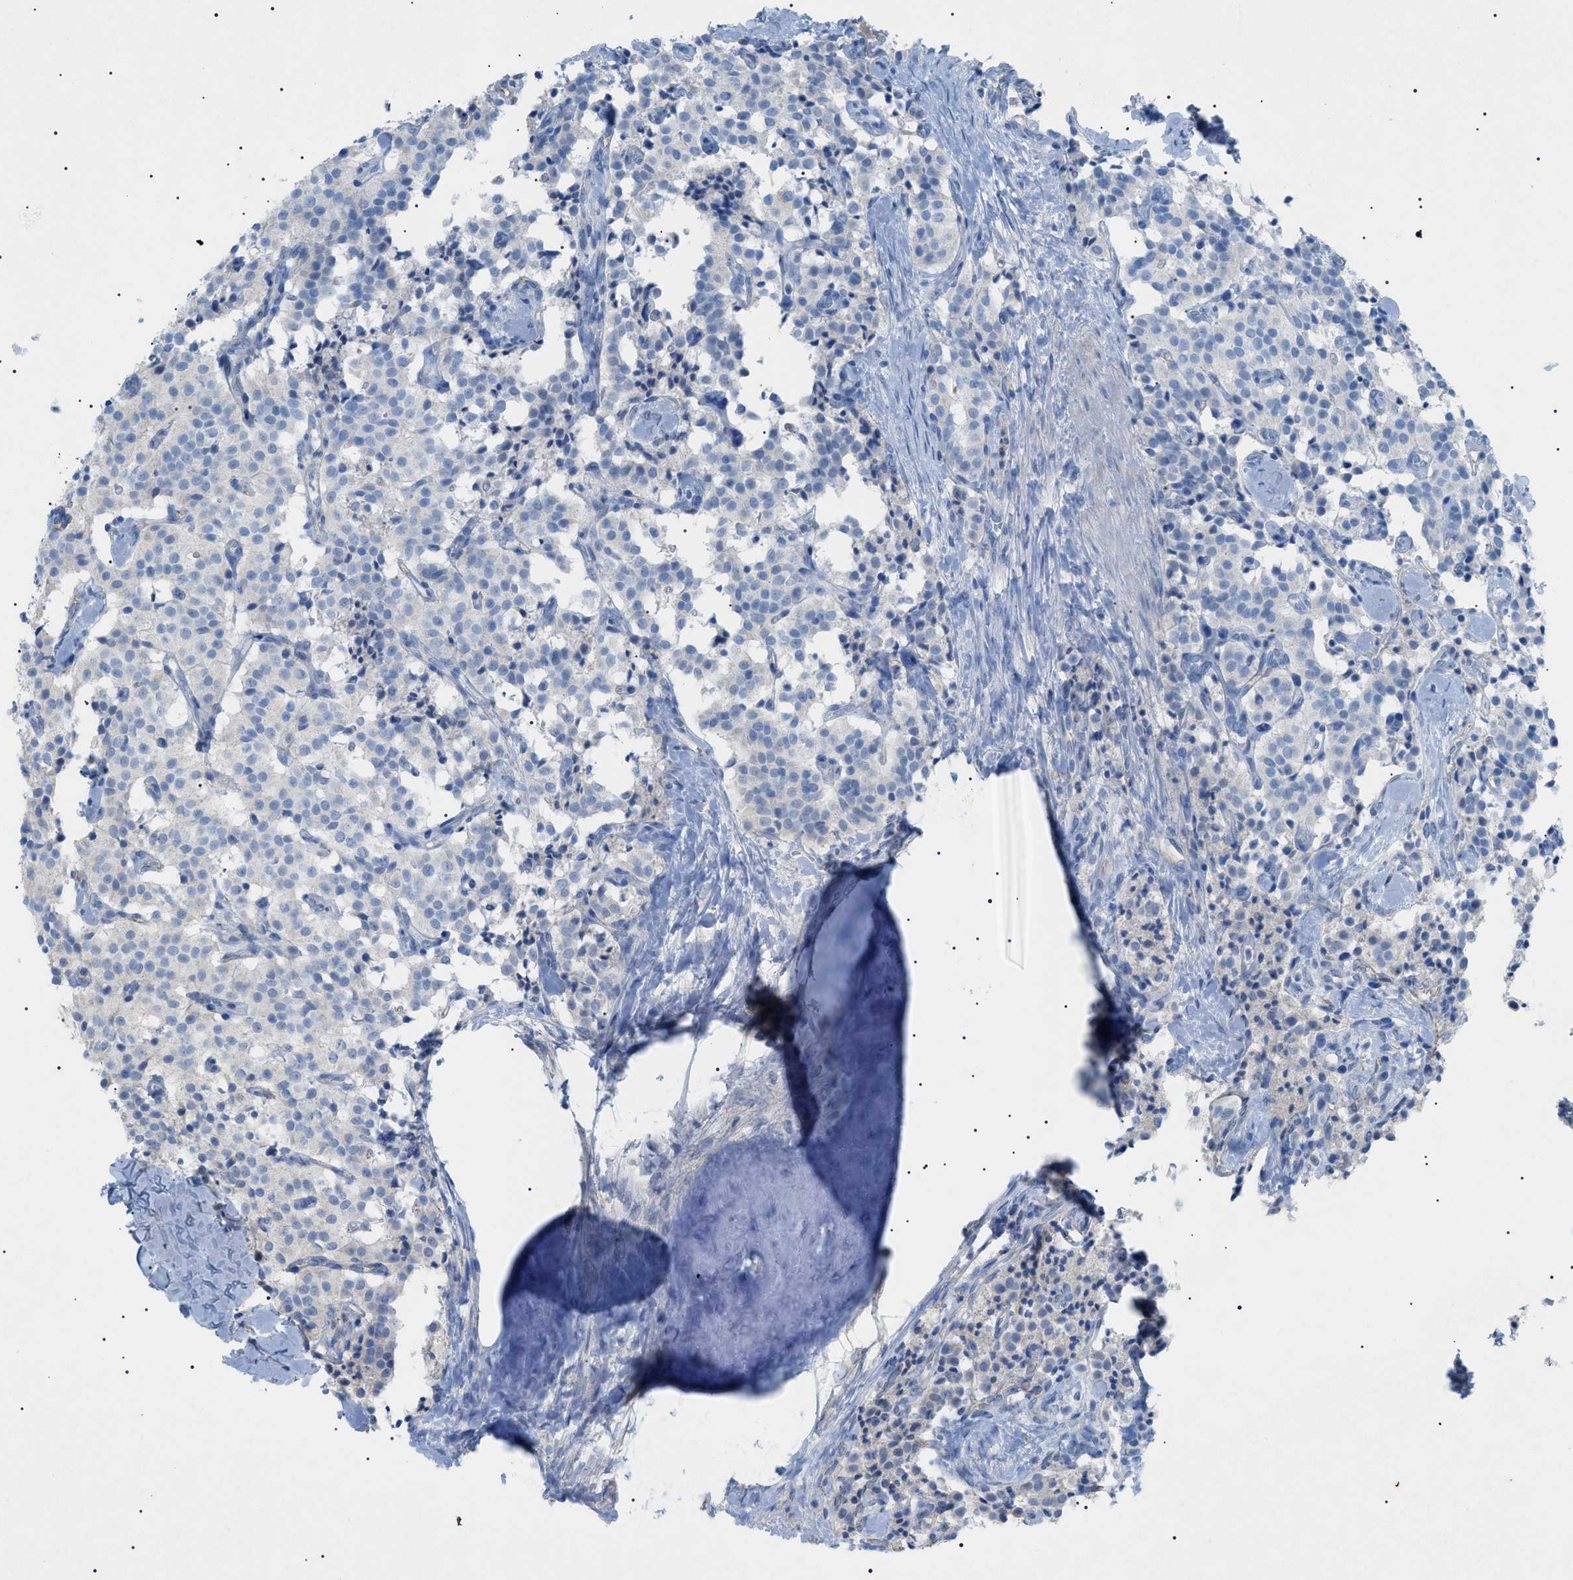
{"staining": {"intensity": "negative", "quantity": "none", "location": "none"}, "tissue": "carcinoid", "cell_type": "Tumor cells", "image_type": "cancer", "snomed": [{"axis": "morphology", "description": "Carcinoid, malignant, NOS"}, {"axis": "topography", "description": "Lung"}], "caption": "There is no significant staining in tumor cells of carcinoid.", "gene": "ADAMTS1", "patient": {"sex": "male", "age": 30}}